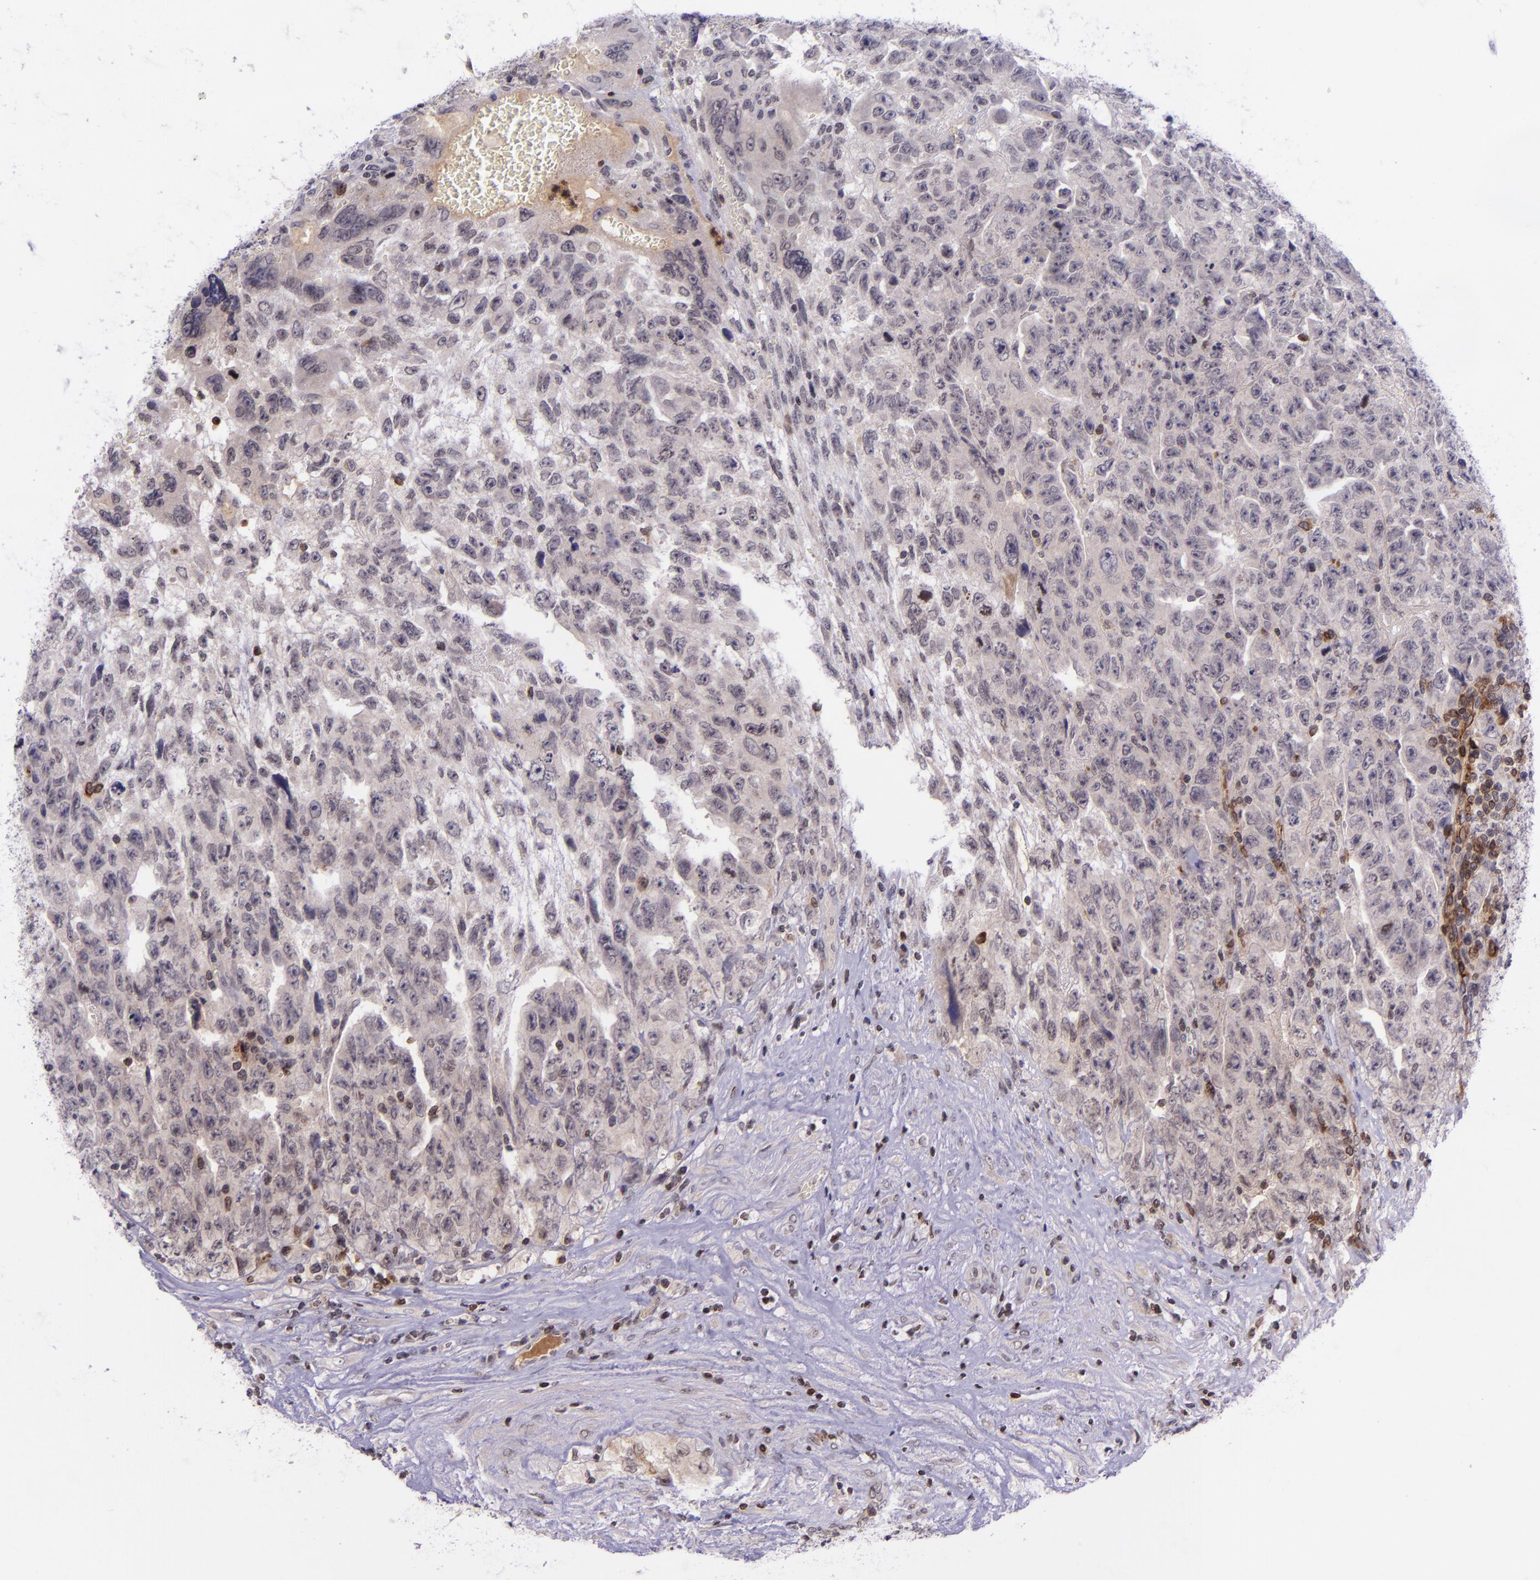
{"staining": {"intensity": "negative", "quantity": "none", "location": "none"}, "tissue": "testis cancer", "cell_type": "Tumor cells", "image_type": "cancer", "snomed": [{"axis": "morphology", "description": "Carcinoma, Embryonal, NOS"}, {"axis": "topography", "description": "Testis"}], "caption": "Tumor cells are negative for protein expression in human testis cancer (embryonal carcinoma).", "gene": "SELL", "patient": {"sex": "male", "age": 28}}